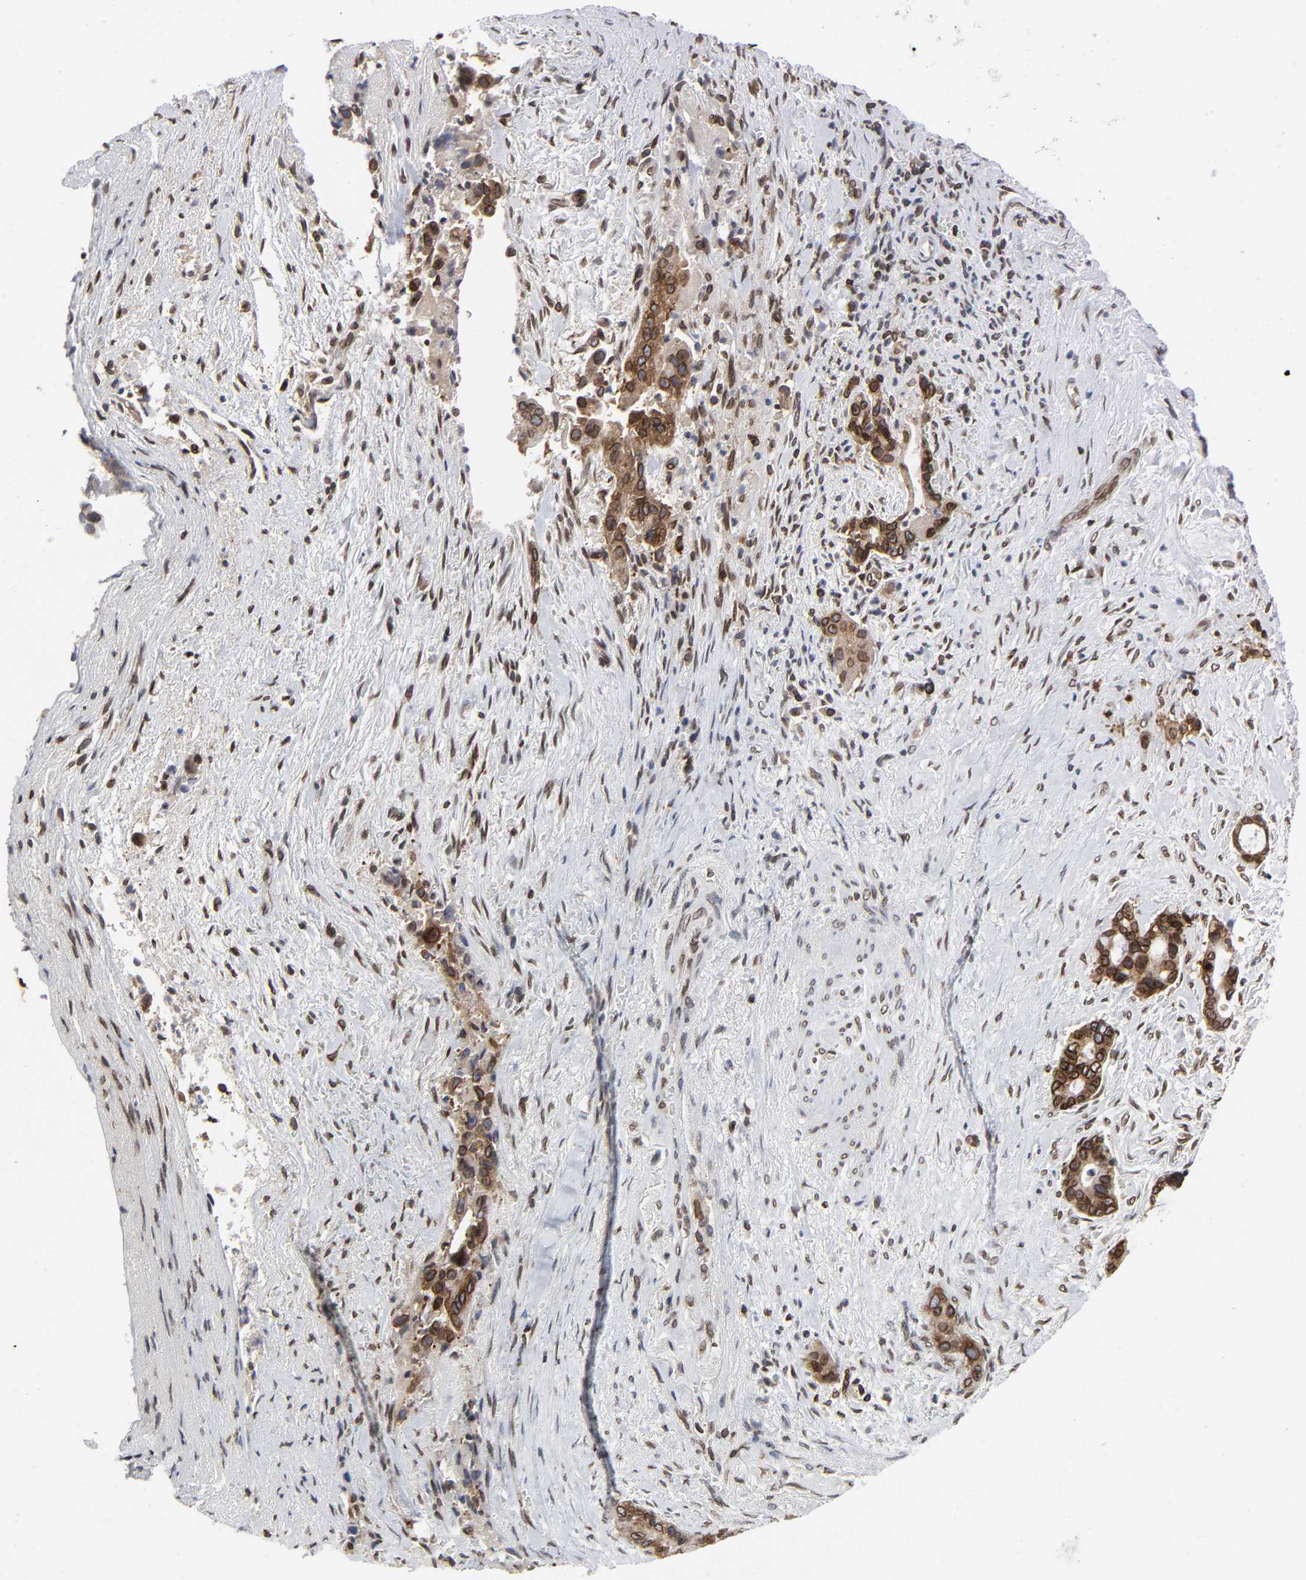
{"staining": {"intensity": "strong", "quantity": ">75%", "location": "cytoplasmic/membranous,nuclear"}, "tissue": "liver cancer", "cell_type": "Tumor cells", "image_type": "cancer", "snomed": [{"axis": "morphology", "description": "Cholangiocarcinoma"}, {"axis": "topography", "description": "Liver"}], "caption": "The histopathology image shows a brown stain indicating the presence of a protein in the cytoplasmic/membranous and nuclear of tumor cells in liver cancer (cholangiocarcinoma).", "gene": "RANGAP1", "patient": {"sex": "female", "age": 55}}